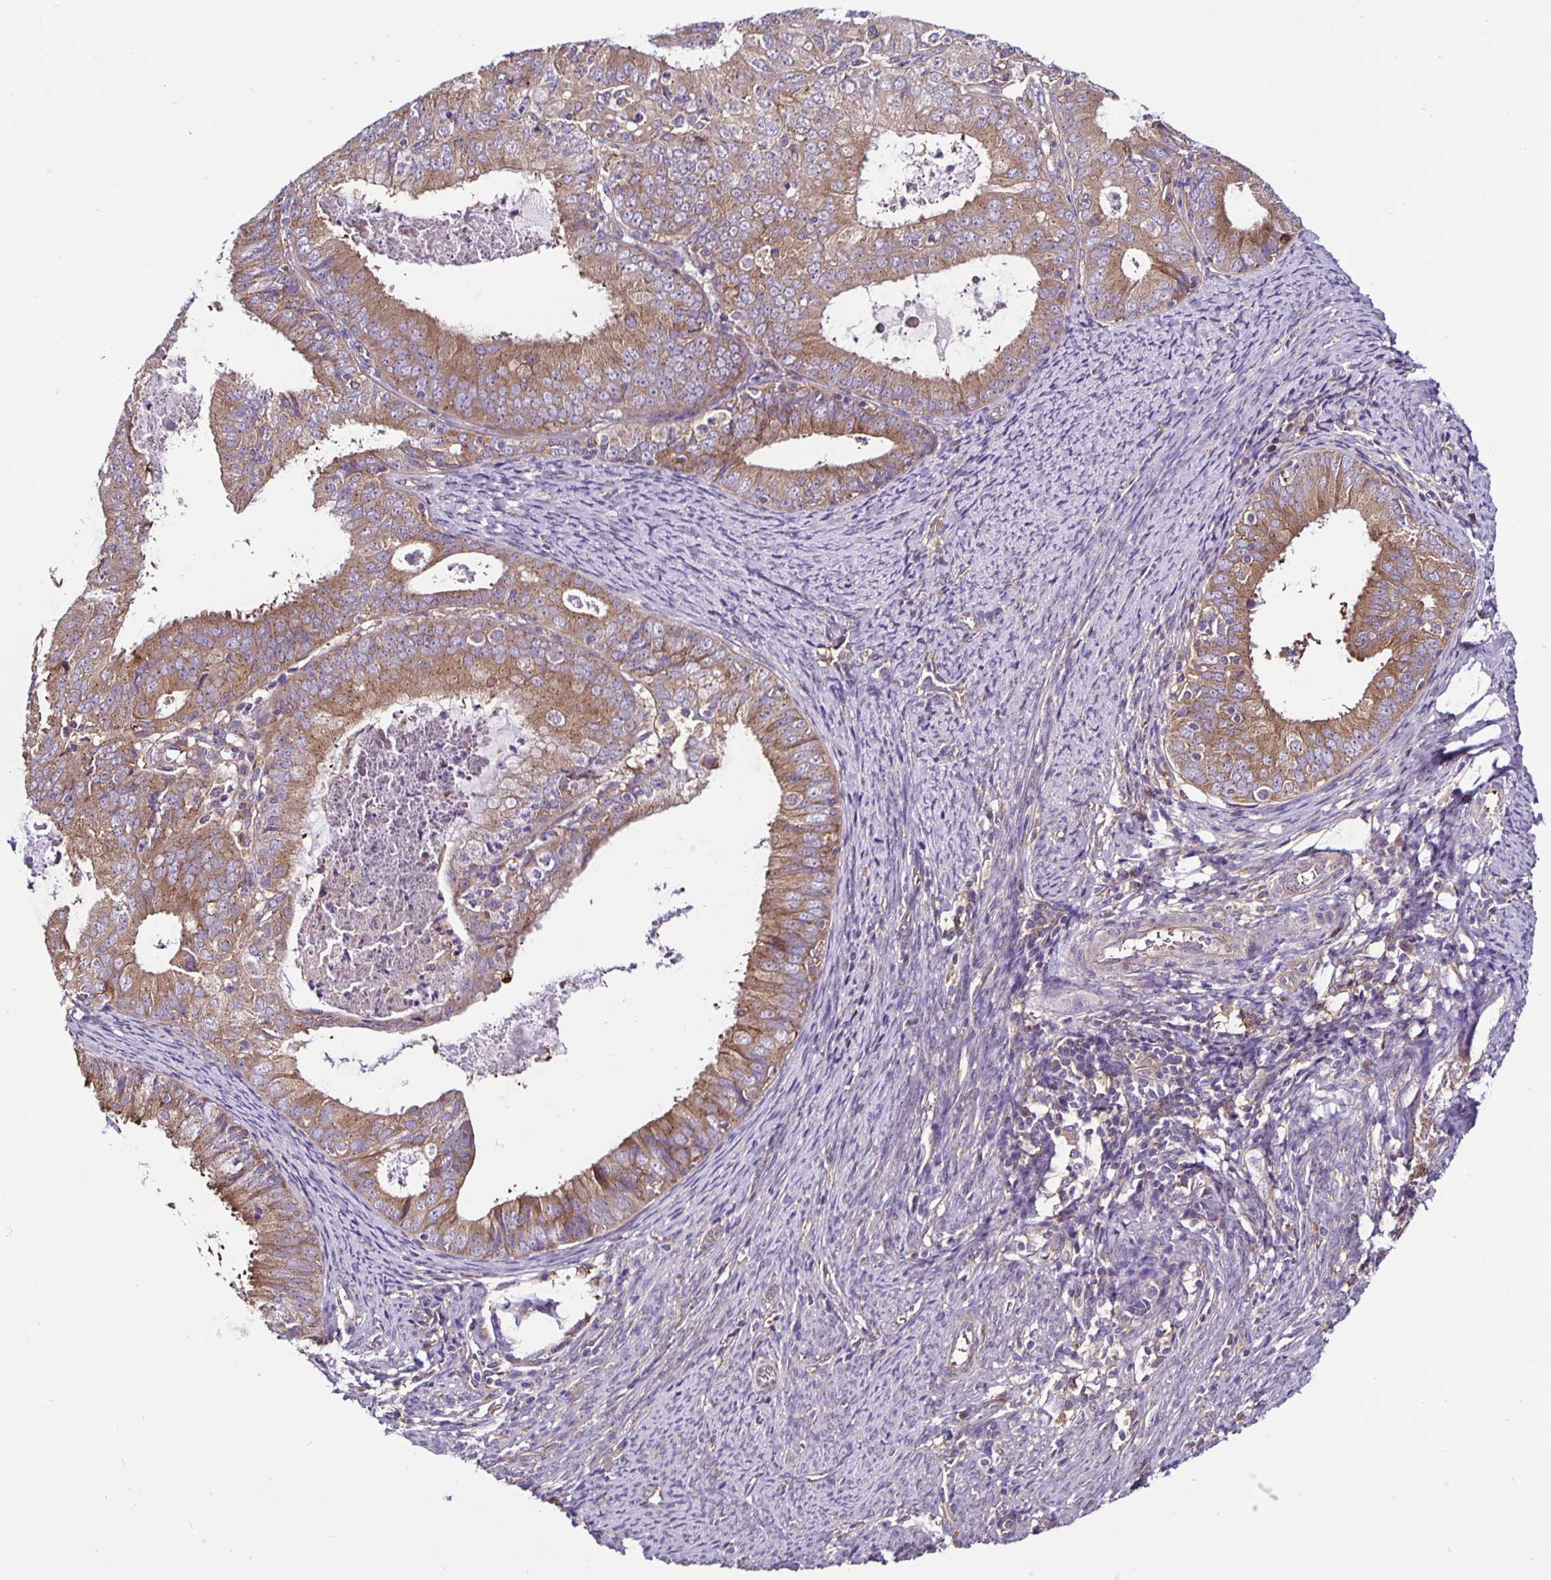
{"staining": {"intensity": "moderate", "quantity": ">75%", "location": "cytoplasmic/membranous"}, "tissue": "endometrial cancer", "cell_type": "Tumor cells", "image_type": "cancer", "snomed": [{"axis": "morphology", "description": "Adenocarcinoma, NOS"}, {"axis": "topography", "description": "Endometrium"}], "caption": "Protein staining exhibits moderate cytoplasmic/membranous expression in about >75% of tumor cells in endometrial adenocarcinoma. (Stains: DAB in brown, nuclei in blue, Microscopy: brightfield microscopy at high magnification).", "gene": "SNX5", "patient": {"sex": "female", "age": 57}}